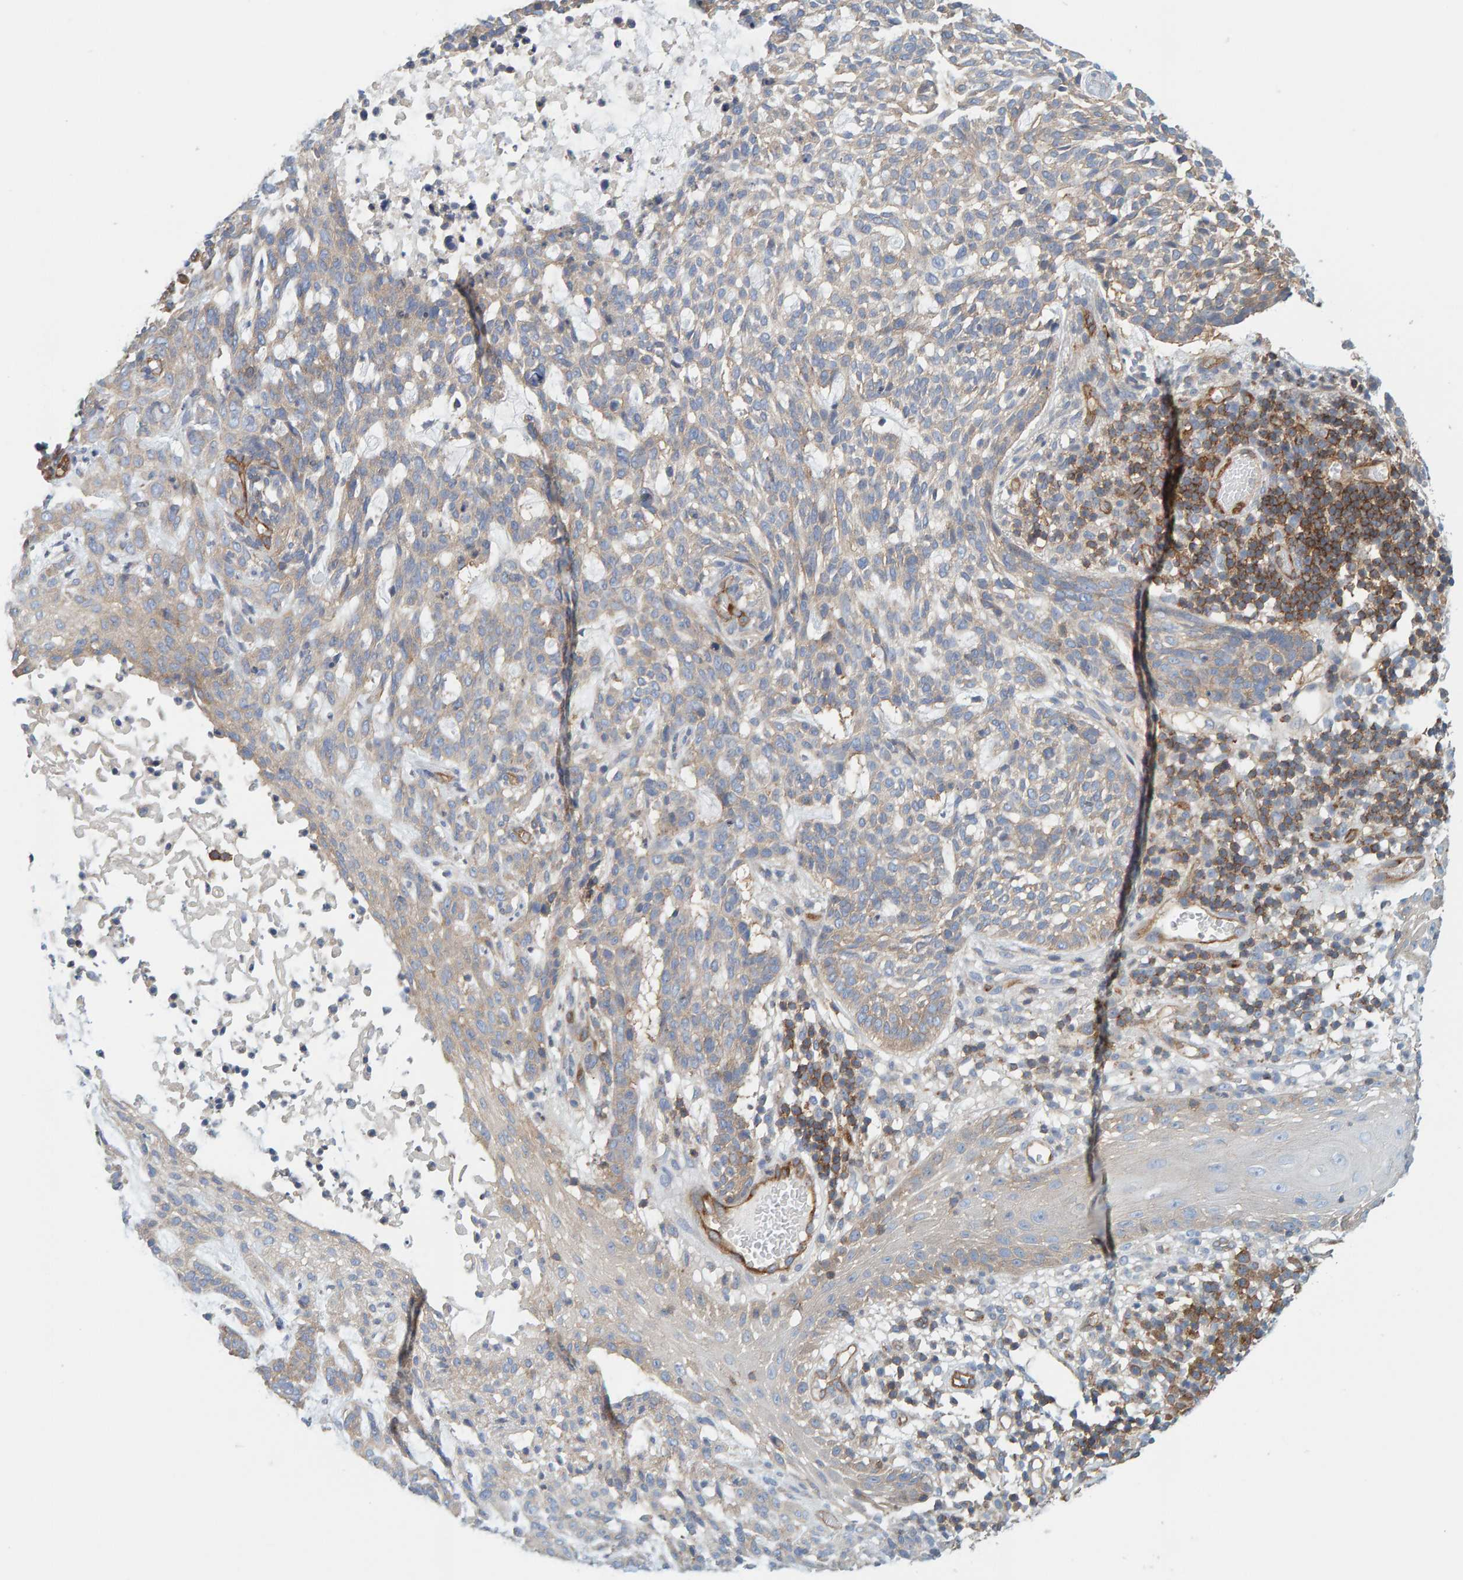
{"staining": {"intensity": "weak", "quantity": "25%-75%", "location": "cytoplasmic/membranous"}, "tissue": "skin cancer", "cell_type": "Tumor cells", "image_type": "cancer", "snomed": [{"axis": "morphology", "description": "Basal cell carcinoma"}, {"axis": "topography", "description": "Skin"}], "caption": "Immunohistochemical staining of skin cancer reveals low levels of weak cytoplasmic/membranous protein positivity in approximately 25%-75% of tumor cells.", "gene": "PRKD2", "patient": {"sex": "female", "age": 64}}